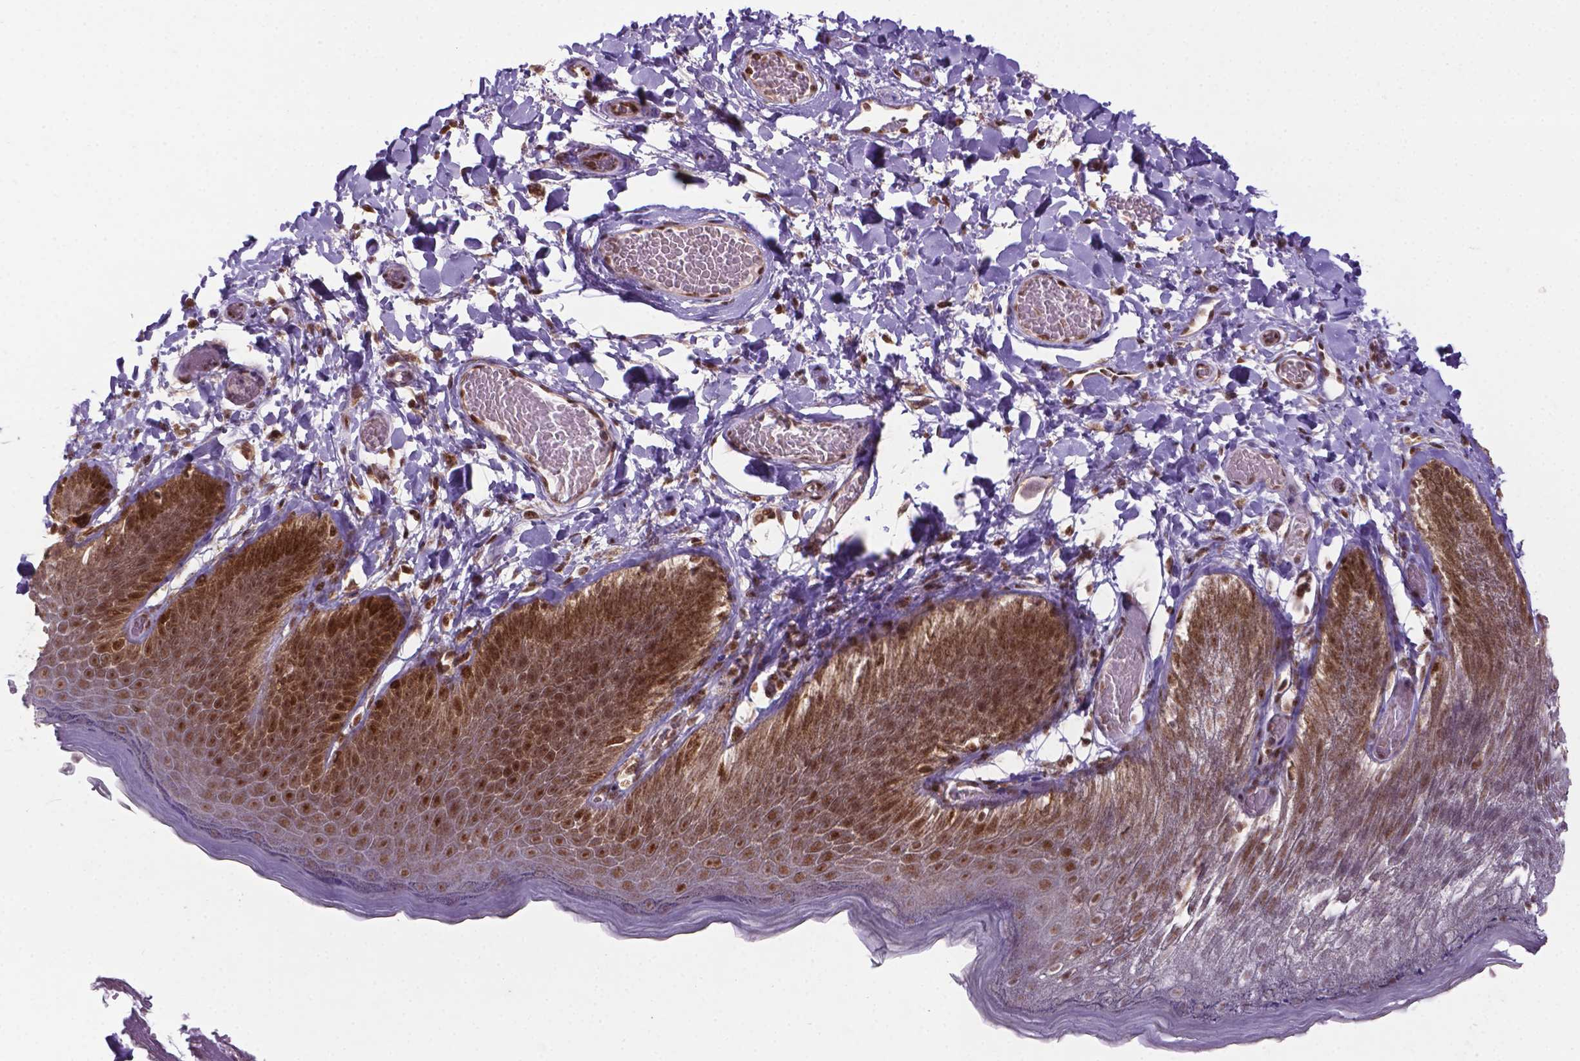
{"staining": {"intensity": "moderate", "quantity": "25%-75%", "location": "cytoplasmic/membranous,nuclear"}, "tissue": "skin", "cell_type": "Epidermal cells", "image_type": "normal", "snomed": [{"axis": "morphology", "description": "Normal tissue, NOS"}, {"axis": "topography", "description": "Anal"}], "caption": "Epidermal cells reveal moderate cytoplasmic/membranous,nuclear staining in about 25%-75% of cells in benign skin. The protein of interest is shown in brown color, while the nuclei are stained blue.", "gene": "CSNK2A1", "patient": {"sex": "male", "age": 53}}